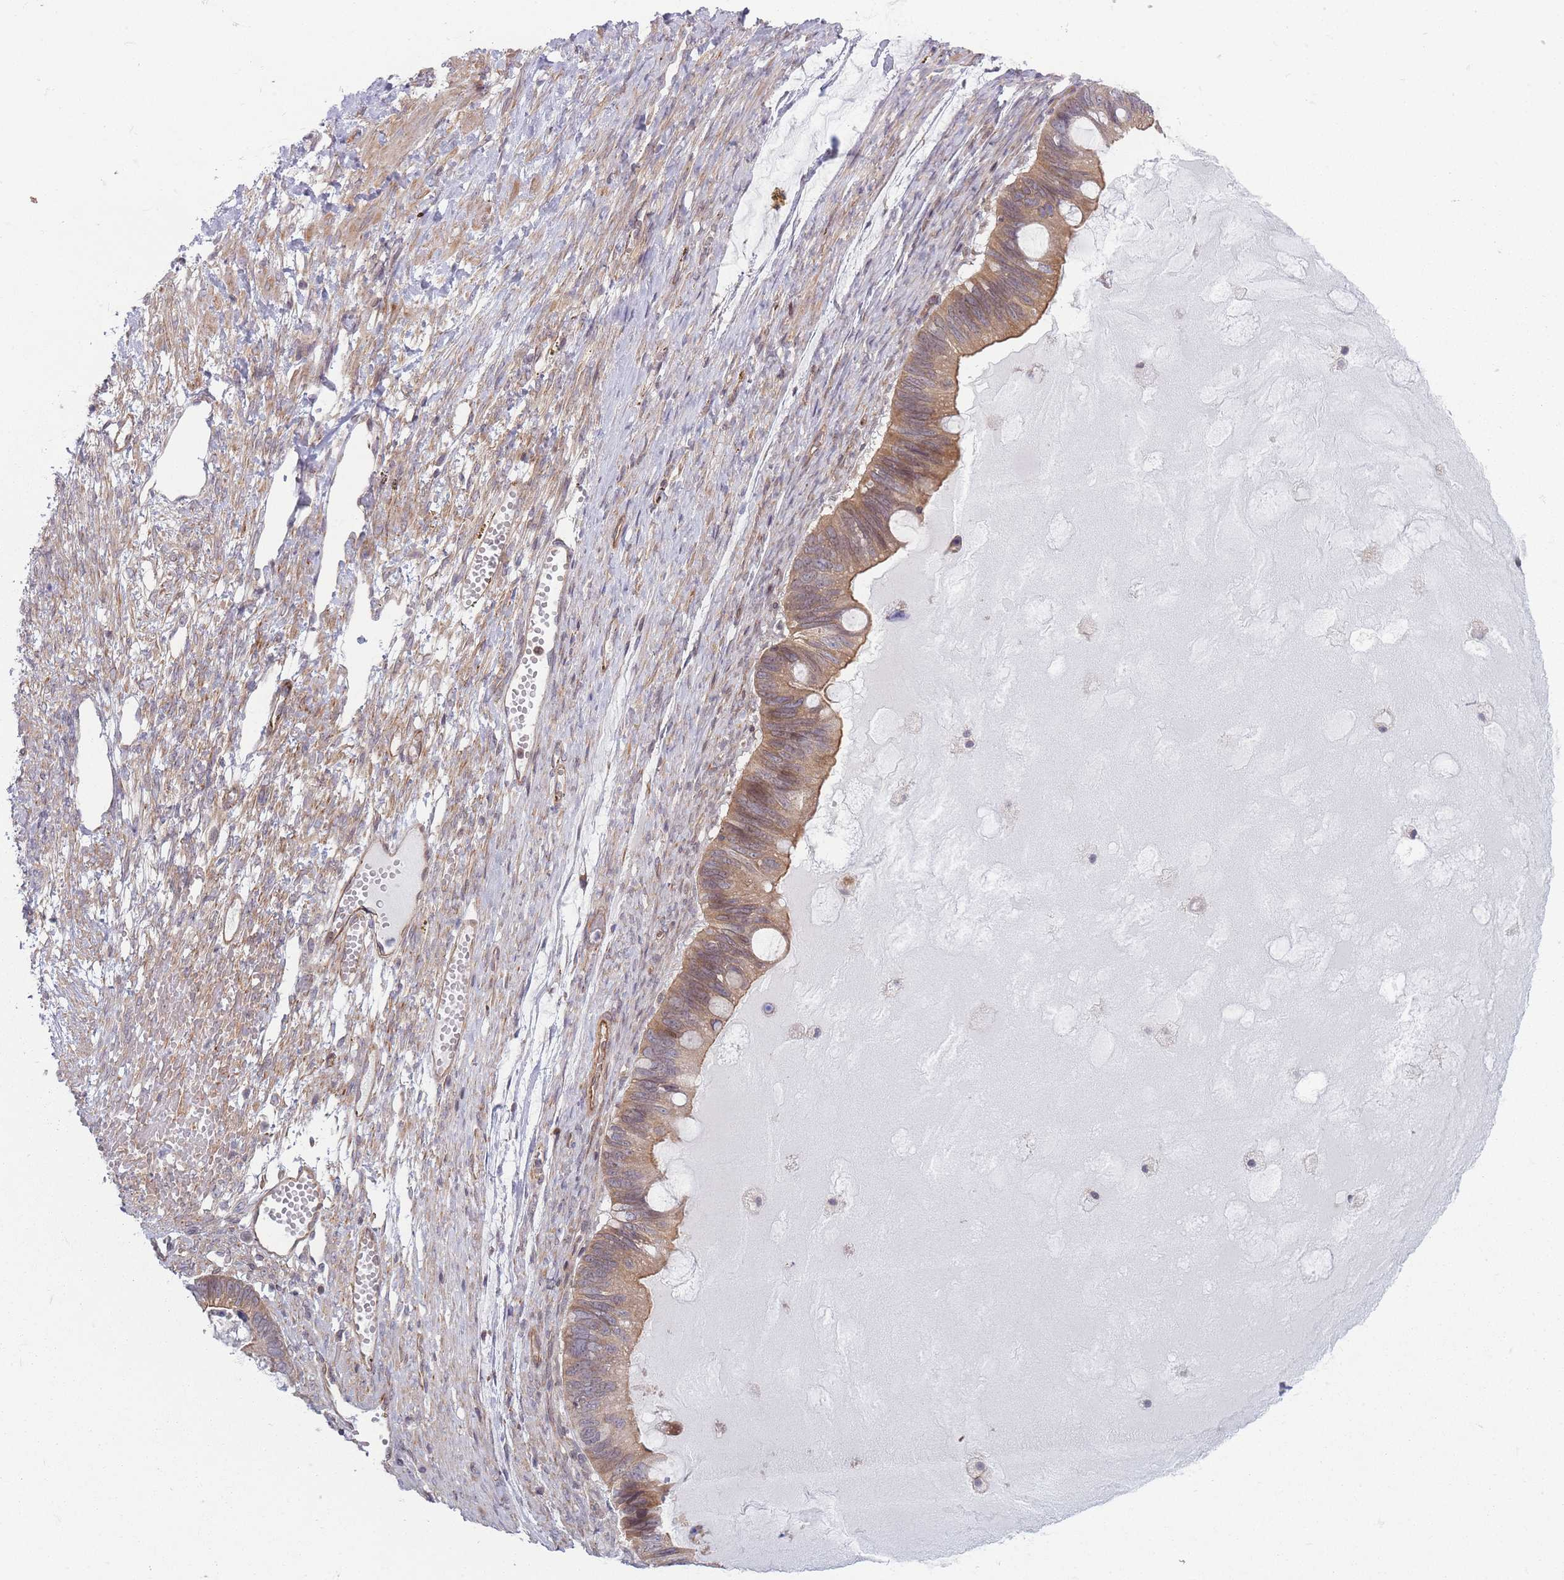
{"staining": {"intensity": "moderate", "quantity": ">75%", "location": "cytoplasmic/membranous,nuclear"}, "tissue": "ovarian cancer", "cell_type": "Tumor cells", "image_type": "cancer", "snomed": [{"axis": "morphology", "description": "Cystadenocarcinoma, mucinous, NOS"}, {"axis": "topography", "description": "Ovary"}], "caption": "Tumor cells reveal medium levels of moderate cytoplasmic/membranous and nuclear positivity in approximately >75% of cells in human ovarian cancer (mucinous cystadenocarcinoma). The staining was performed using DAB (3,3'-diaminobenzidine) to visualize the protein expression in brown, while the nuclei were stained in blue with hematoxylin (Magnification: 20x).", "gene": "VRK2", "patient": {"sex": "female", "age": 61}}